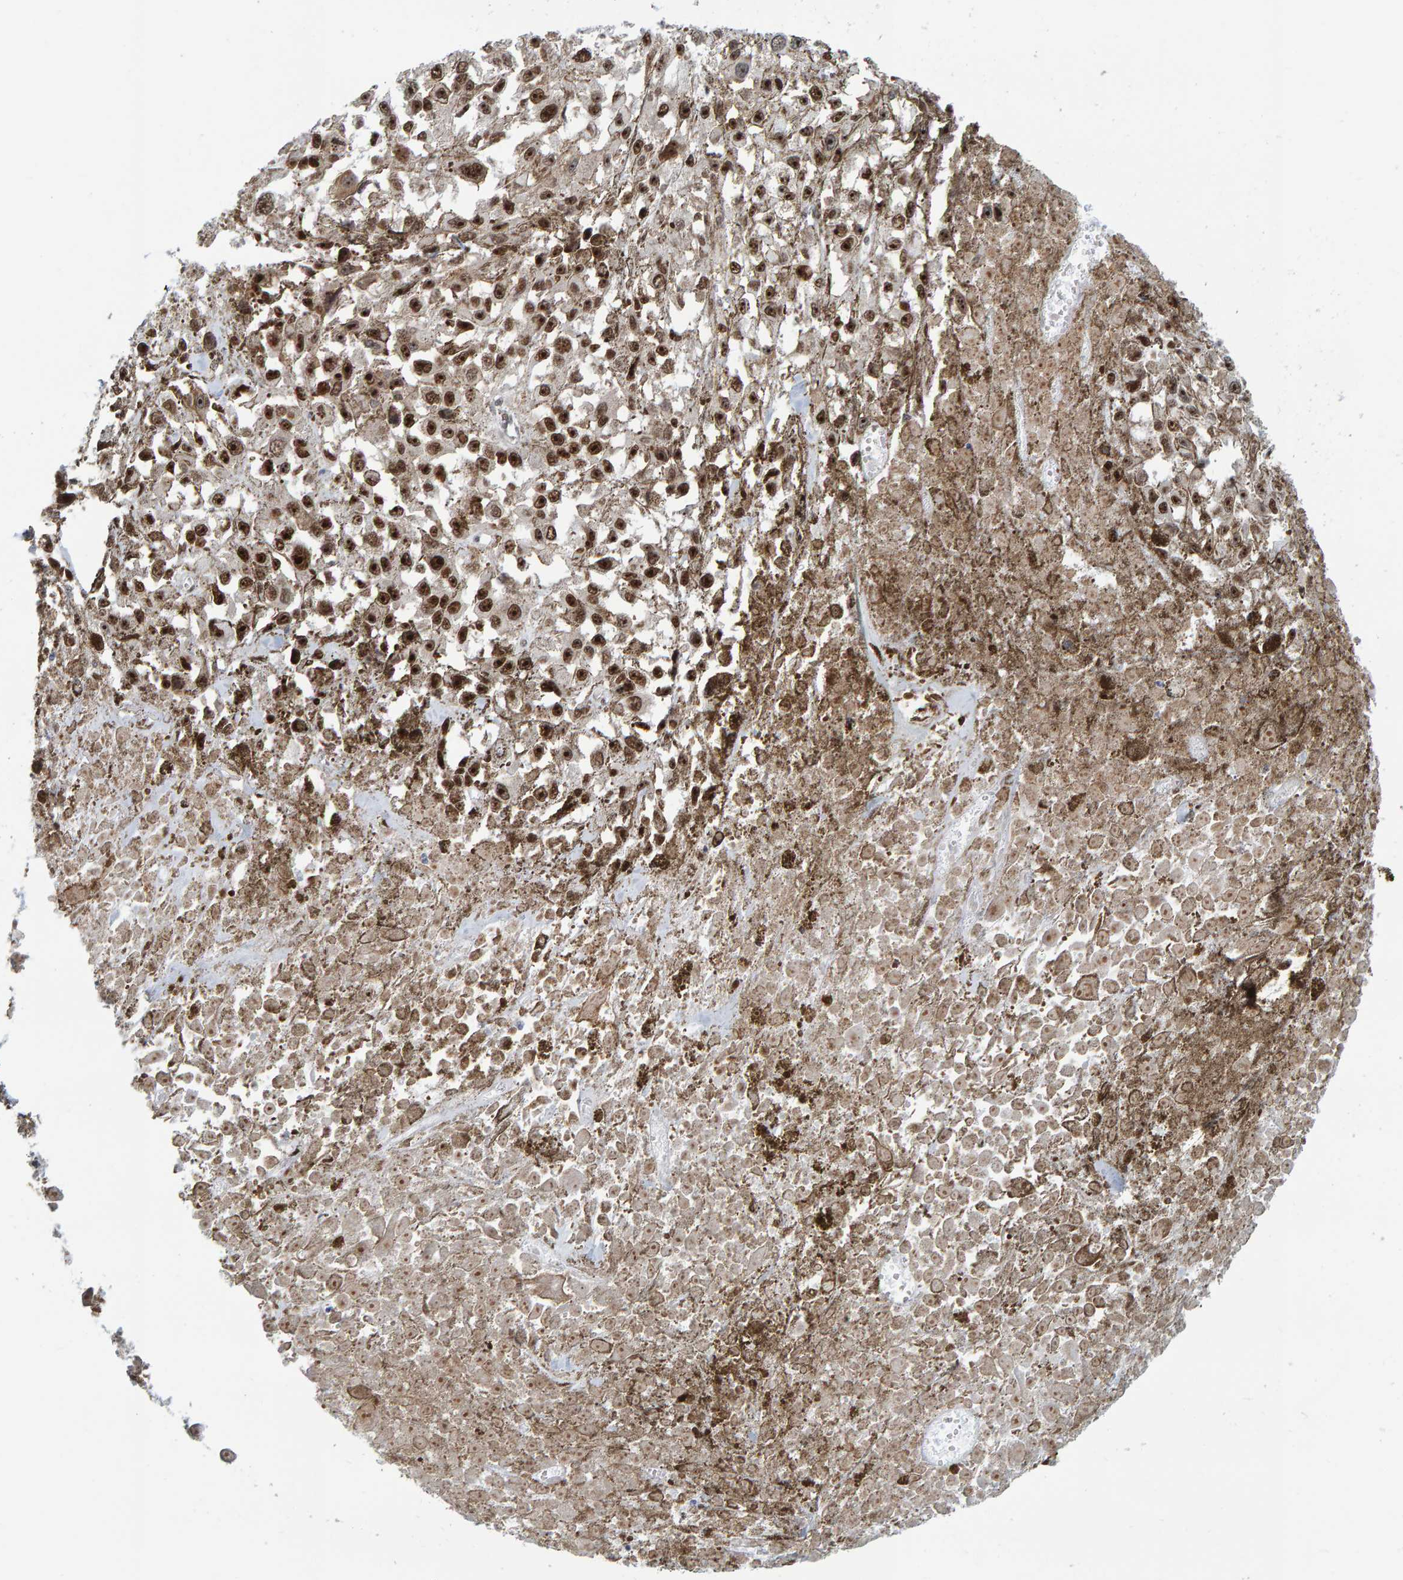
{"staining": {"intensity": "strong", "quantity": ">75%", "location": "nuclear"}, "tissue": "melanoma", "cell_type": "Tumor cells", "image_type": "cancer", "snomed": [{"axis": "morphology", "description": "Malignant melanoma, Metastatic site"}, {"axis": "topography", "description": "Lymph node"}], "caption": "A high-resolution histopathology image shows immunohistochemistry (IHC) staining of melanoma, which shows strong nuclear staining in approximately >75% of tumor cells.", "gene": "POLR1E", "patient": {"sex": "male", "age": 59}}